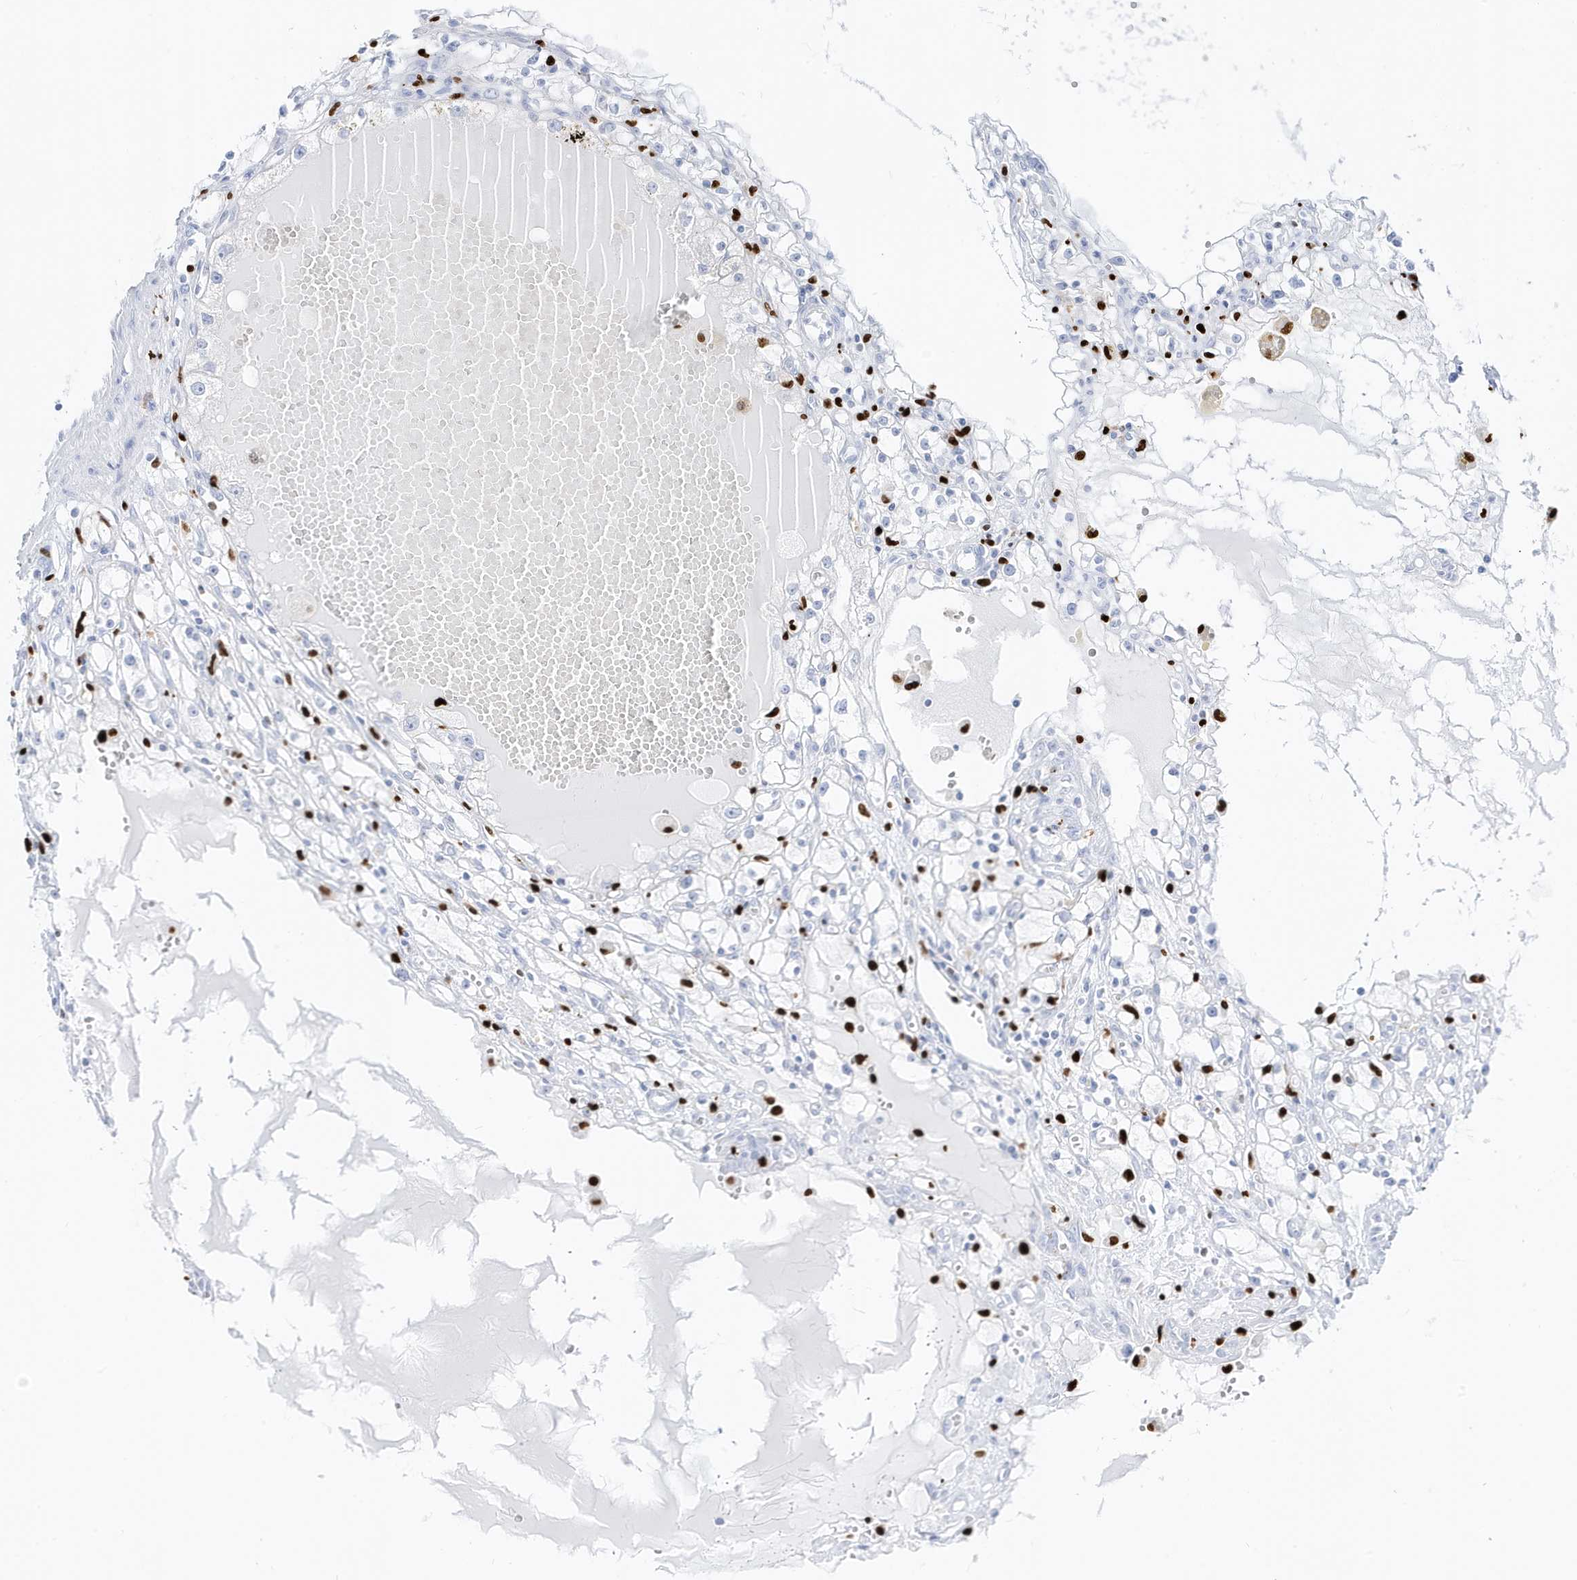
{"staining": {"intensity": "negative", "quantity": "none", "location": "none"}, "tissue": "renal cancer", "cell_type": "Tumor cells", "image_type": "cancer", "snomed": [{"axis": "morphology", "description": "Adenocarcinoma, NOS"}, {"axis": "topography", "description": "Kidney"}], "caption": "The micrograph demonstrates no staining of tumor cells in renal adenocarcinoma. (Brightfield microscopy of DAB (3,3'-diaminobenzidine) immunohistochemistry (IHC) at high magnification).", "gene": "MNDA", "patient": {"sex": "male", "age": 56}}